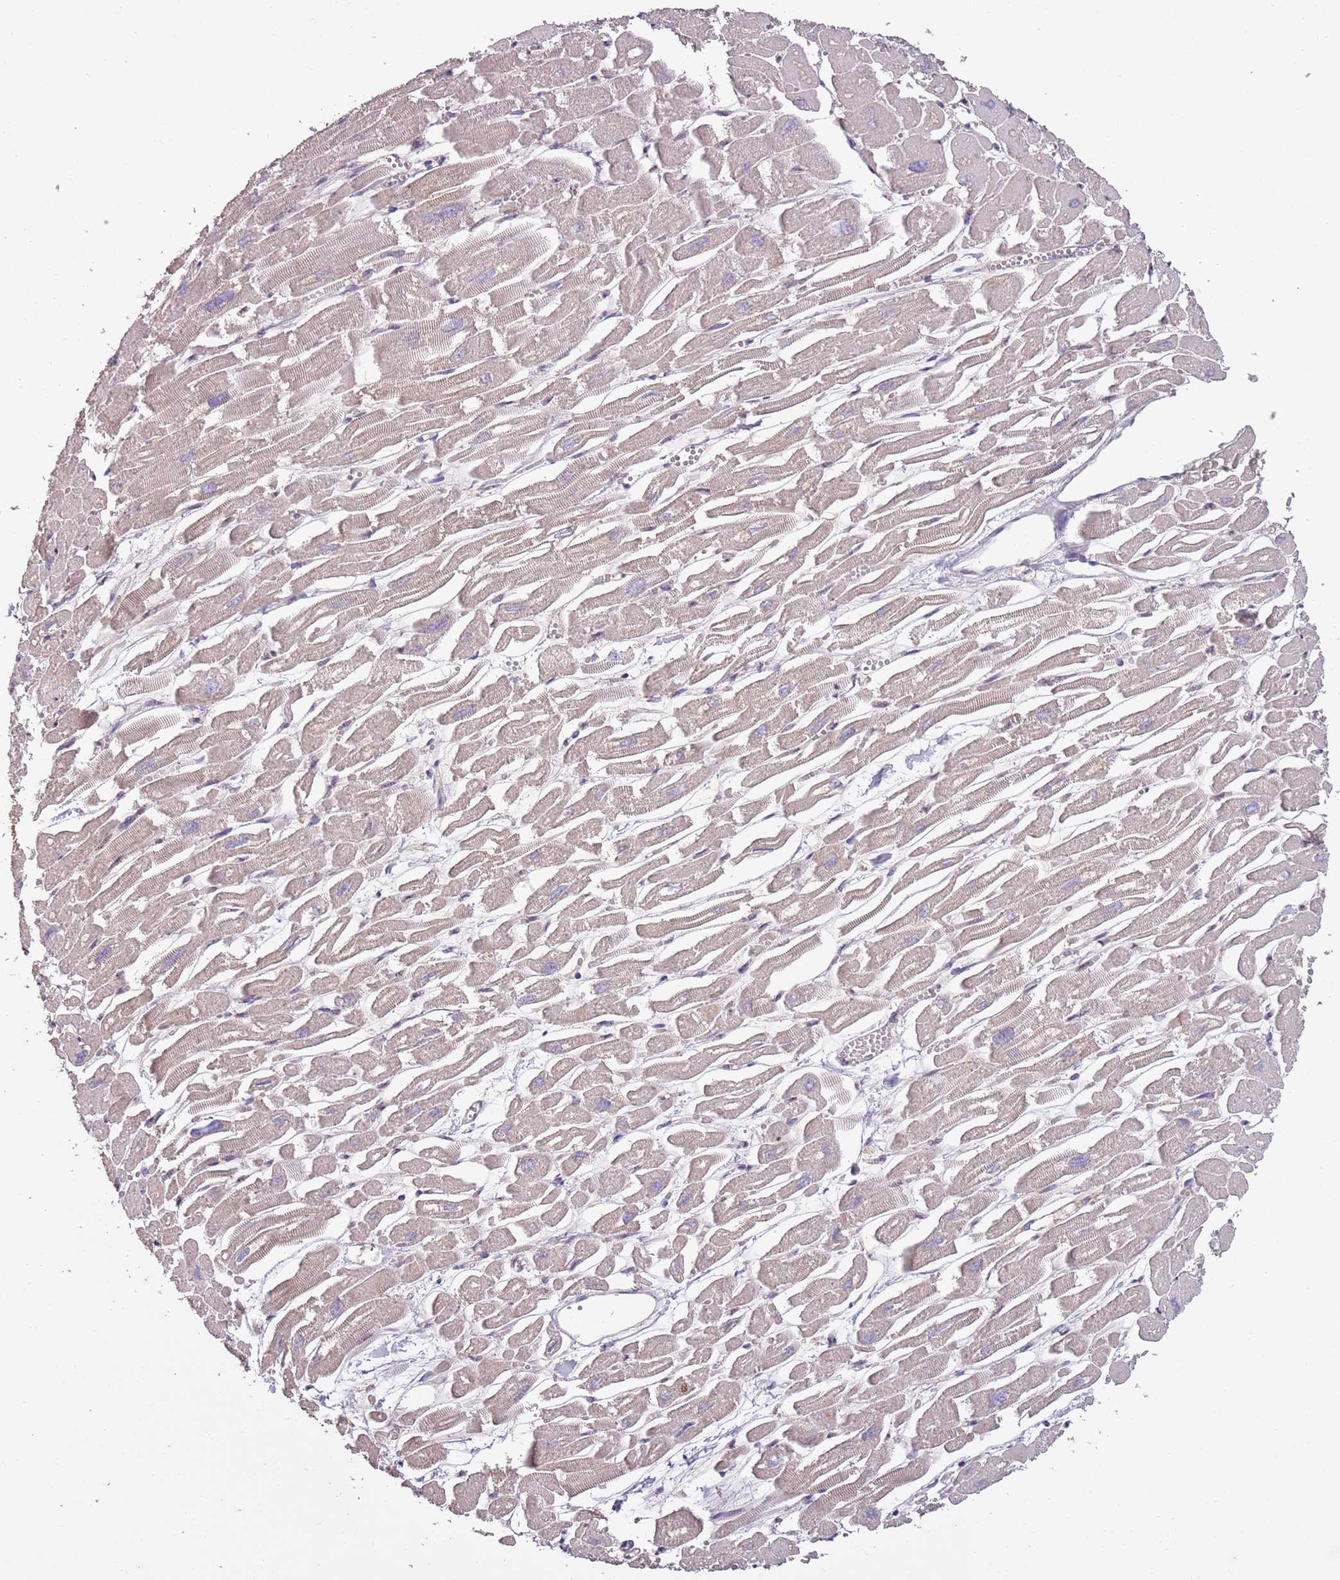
{"staining": {"intensity": "moderate", "quantity": "<25%", "location": "cytoplasmic/membranous"}, "tissue": "heart muscle", "cell_type": "Cardiomyocytes", "image_type": "normal", "snomed": [{"axis": "morphology", "description": "Normal tissue, NOS"}, {"axis": "topography", "description": "Heart"}], "caption": "Brown immunohistochemical staining in unremarkable heart muscle demonstrates moderate cytoplasmic/membranous expression in about <25% of cardiomyocytes.", "gene": "CAPN9", "patient": {"sex": "male", "age": 54}}